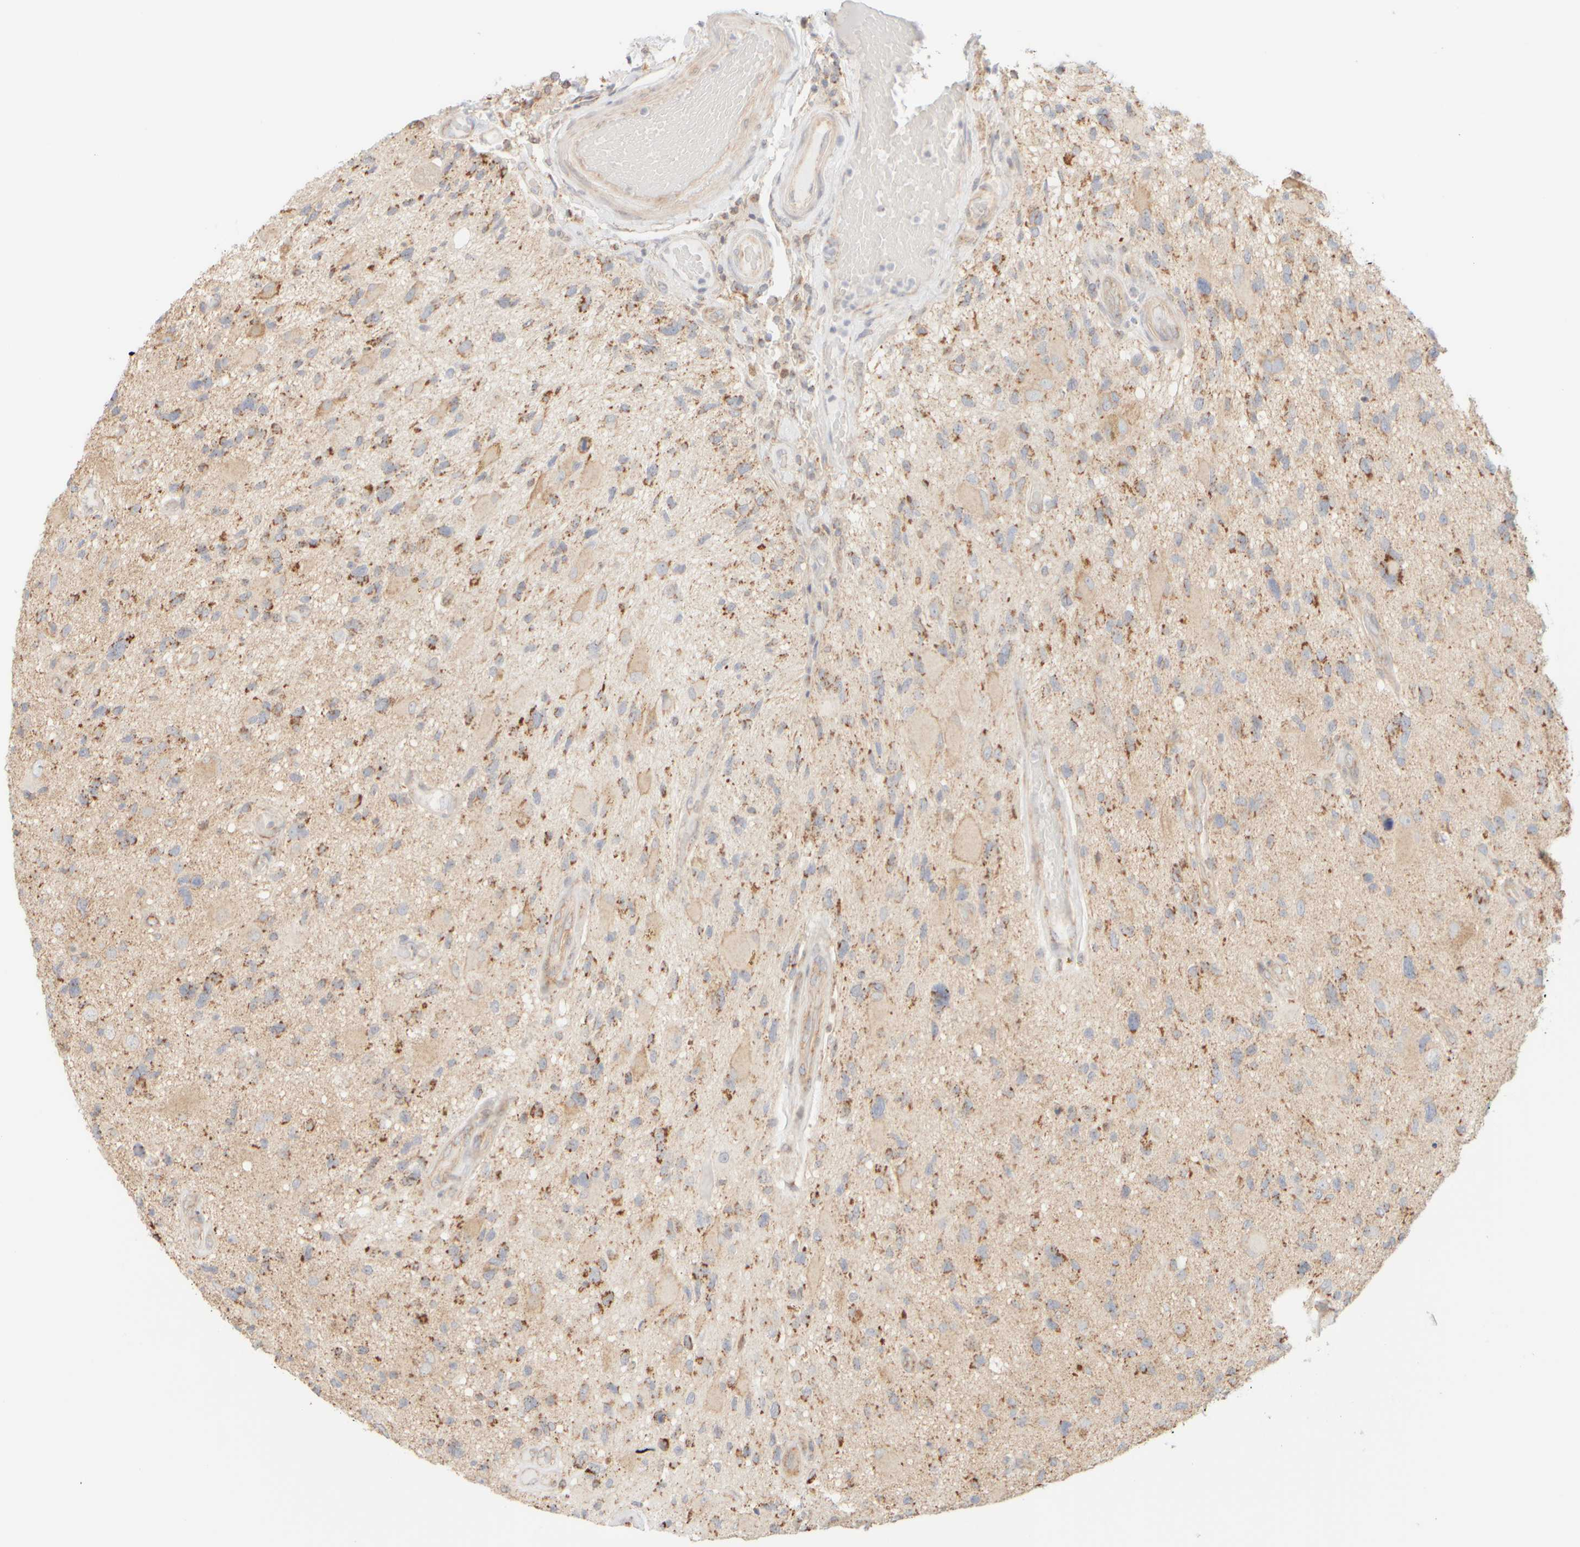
{"staining": {"intensity": "moderate", "quantity": "25%-75%", "location": "cytoplasmic/membranous"}, "tissue": "glioma", "cell_type": "Tumor cells", "image_type": "cancer", "snomed": [{"axis": "morphology", "description": "Glioma, malignant, High grade"}, {"axis": "topography", "description": "Brain"}], "caption": "High-grade glioma (malignant) stained with IHC displays moderate cytoplasmic/membranous expression in approximately 25%-75% of tumor cells. (IHC, brightfield microscopy, high magnification).", "gene": "APBB2", "patient": {"sex": "male", "age": 33}}